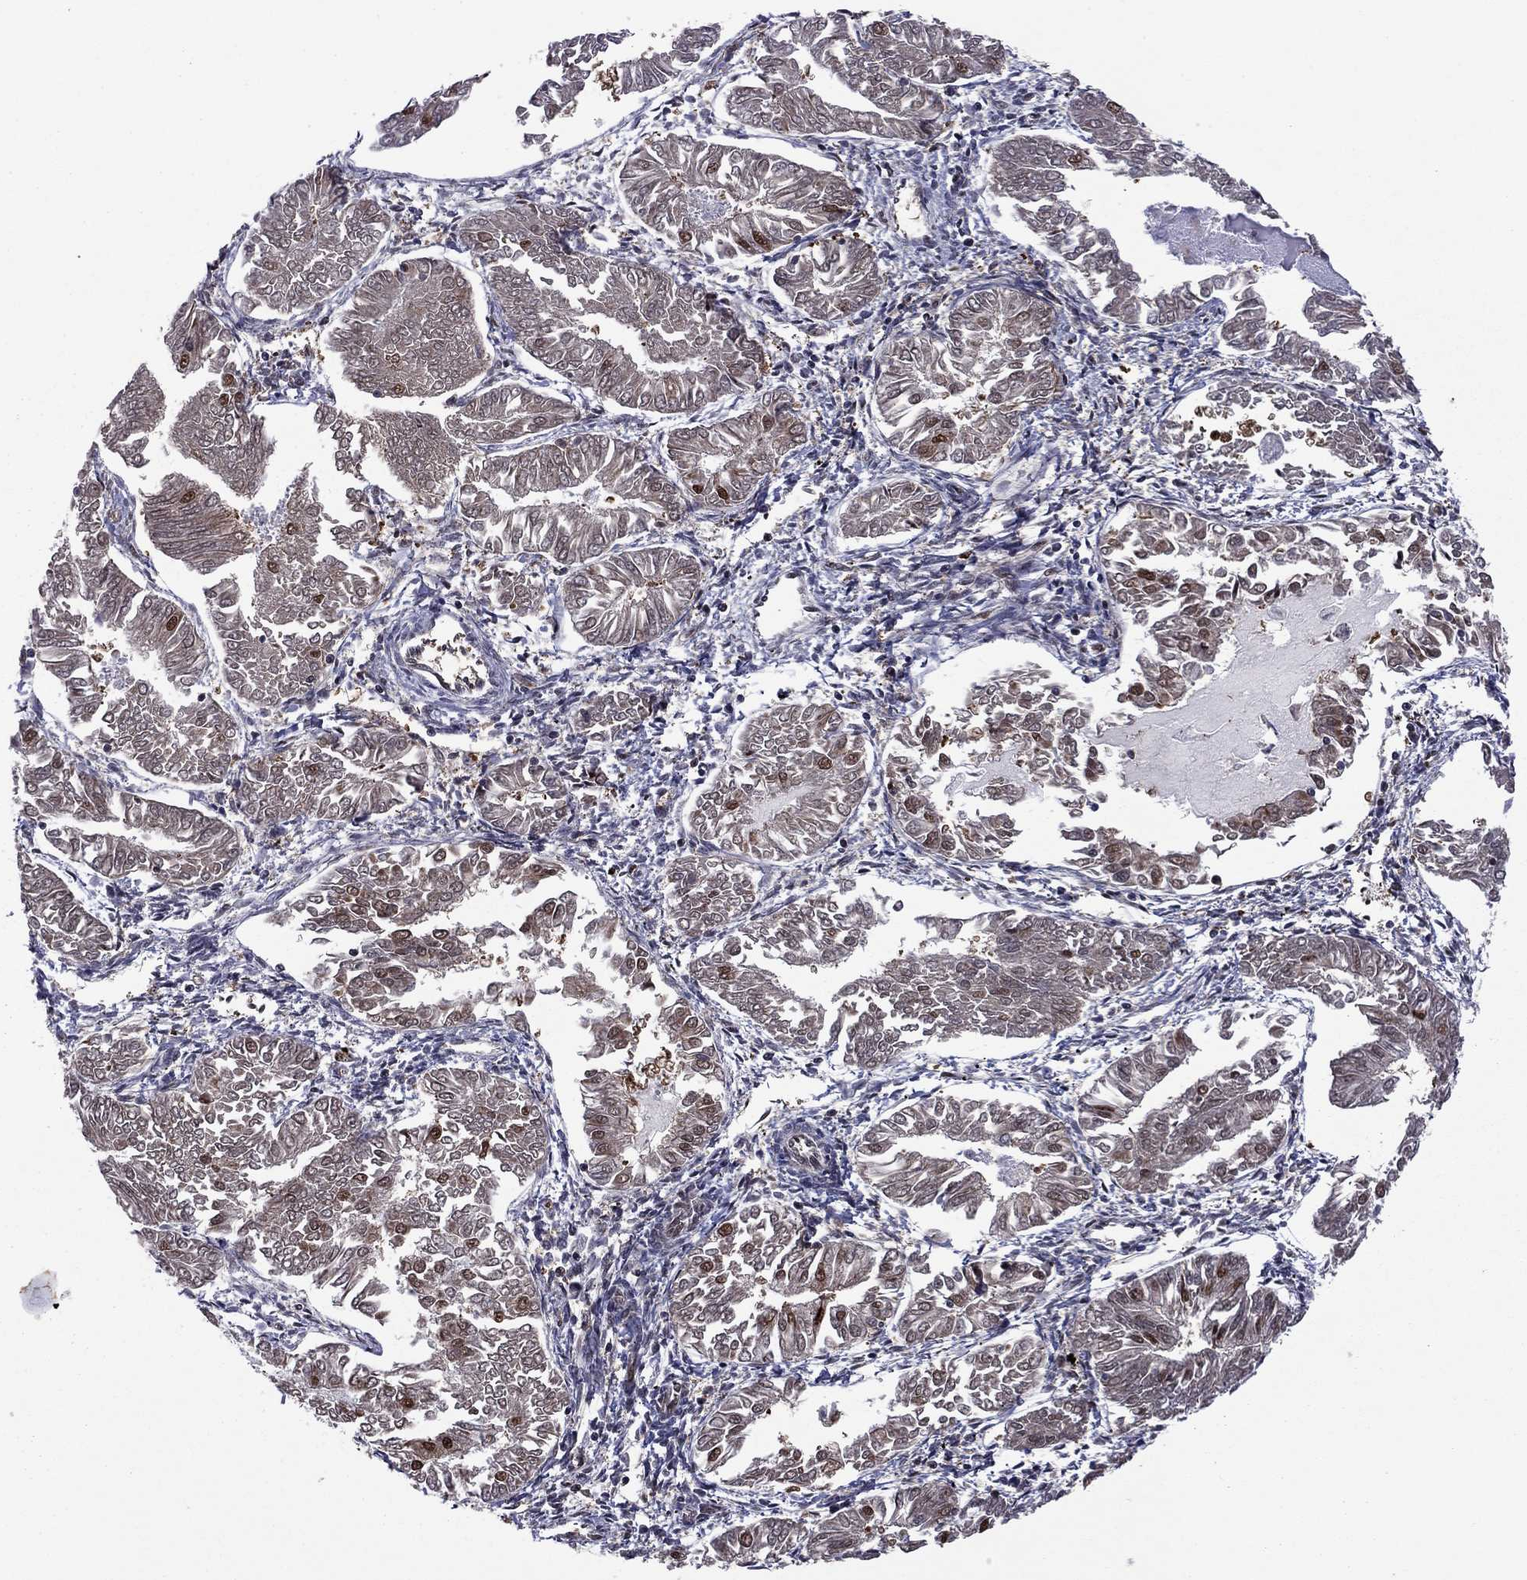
{"staining": {"intensity": "moderate", "quantity": "<25%", "location": "nuclear"}, "tissue": "endometrial cancer", "cell_type": "Tumor cells", "image_type": "cancer", "snomed": [{"axis": "morphology", "description": "Adenocarcinoma, NOS"}, {"axis": "topography", "description": "Endometrium"}], "caption": "This micrograph displays immunohistochemistry (IHC) staining of adenocarcinoma (endometrial), with low moderate nuclear positivity in approximately <25% of tumor cells.", "gene": "PSMD2", "patient": {"sex": "female", "age": 53}}